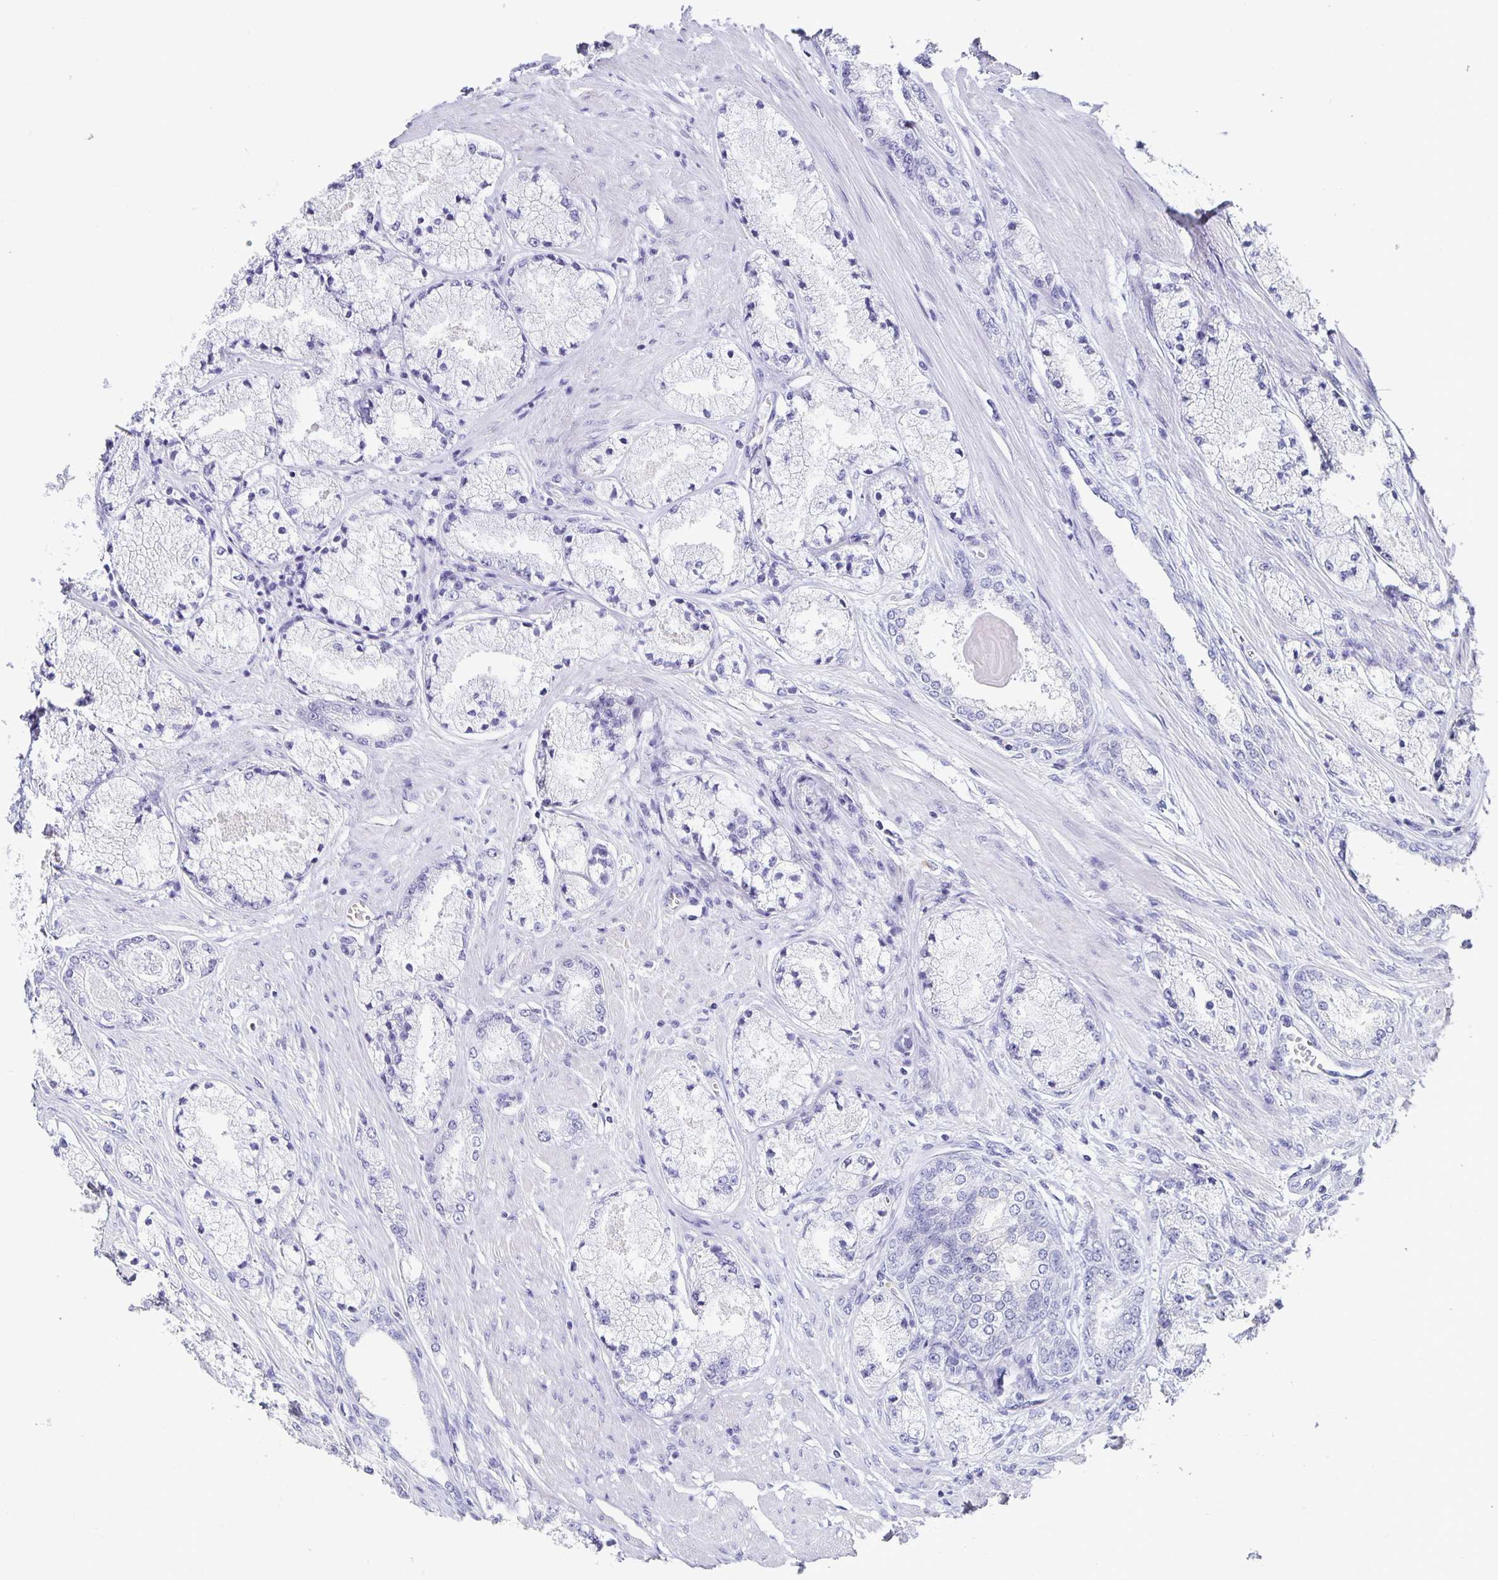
{"staining": {"intensity": "negative", "quantity": "none", "location": "none"}, "tissue": "prostate cancer", "cell_type": "Tumor cells", "image_type": "cancer", "snomed": [{"axis": "morphology", "description": "Adenocarcinoma, High grade"}, {"axis": "topography", "description": "Prostate"}], "caption": "Tumor cells are negative for protein expression in human prostate cancer (adenocarcinoma (high-grade)). Nuclei are stained in blue.", "gene": "CHGA", "patient": {"sex": "male", "age": 63}}